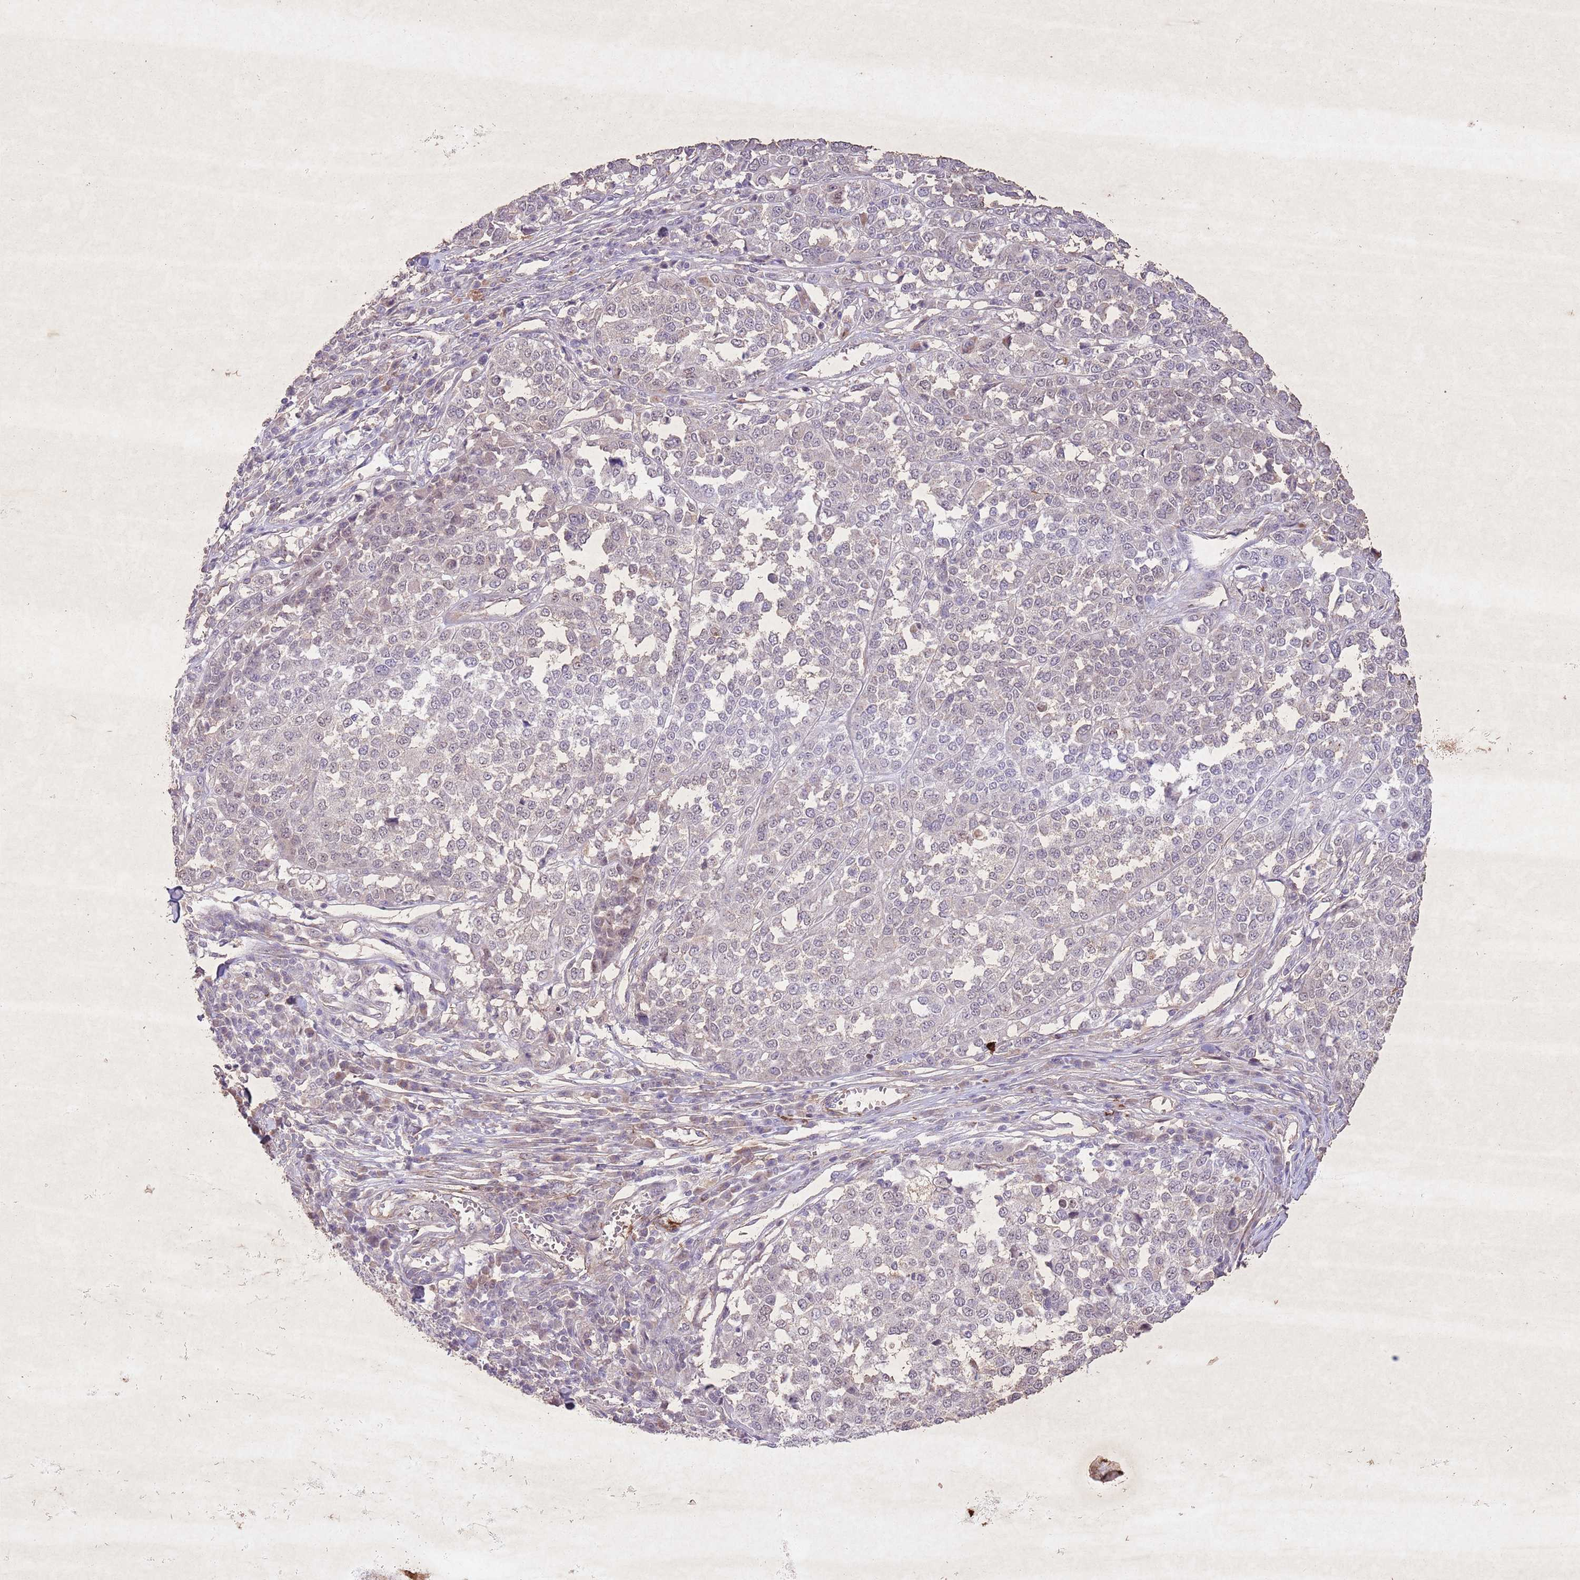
{"staining": {"intensity": "negative", "quantity": "none", "location": "none"}, "tissue": "melanoma", "cell_type": "Tumor cells", "image_type": "cancer", "snomed": [{"axis": "morphology", "description": "Malignant melanoma, Metastatic site"}, {"axis": "topography", "description": "Lymph node"}], "caption": "DAB immunohistochemical staining of malignant melanoma (metastatic site) demonstrates no significant staining in tumor cells.", "gene": "CCNI", "patient": {"sex": "male", "age": 44}}